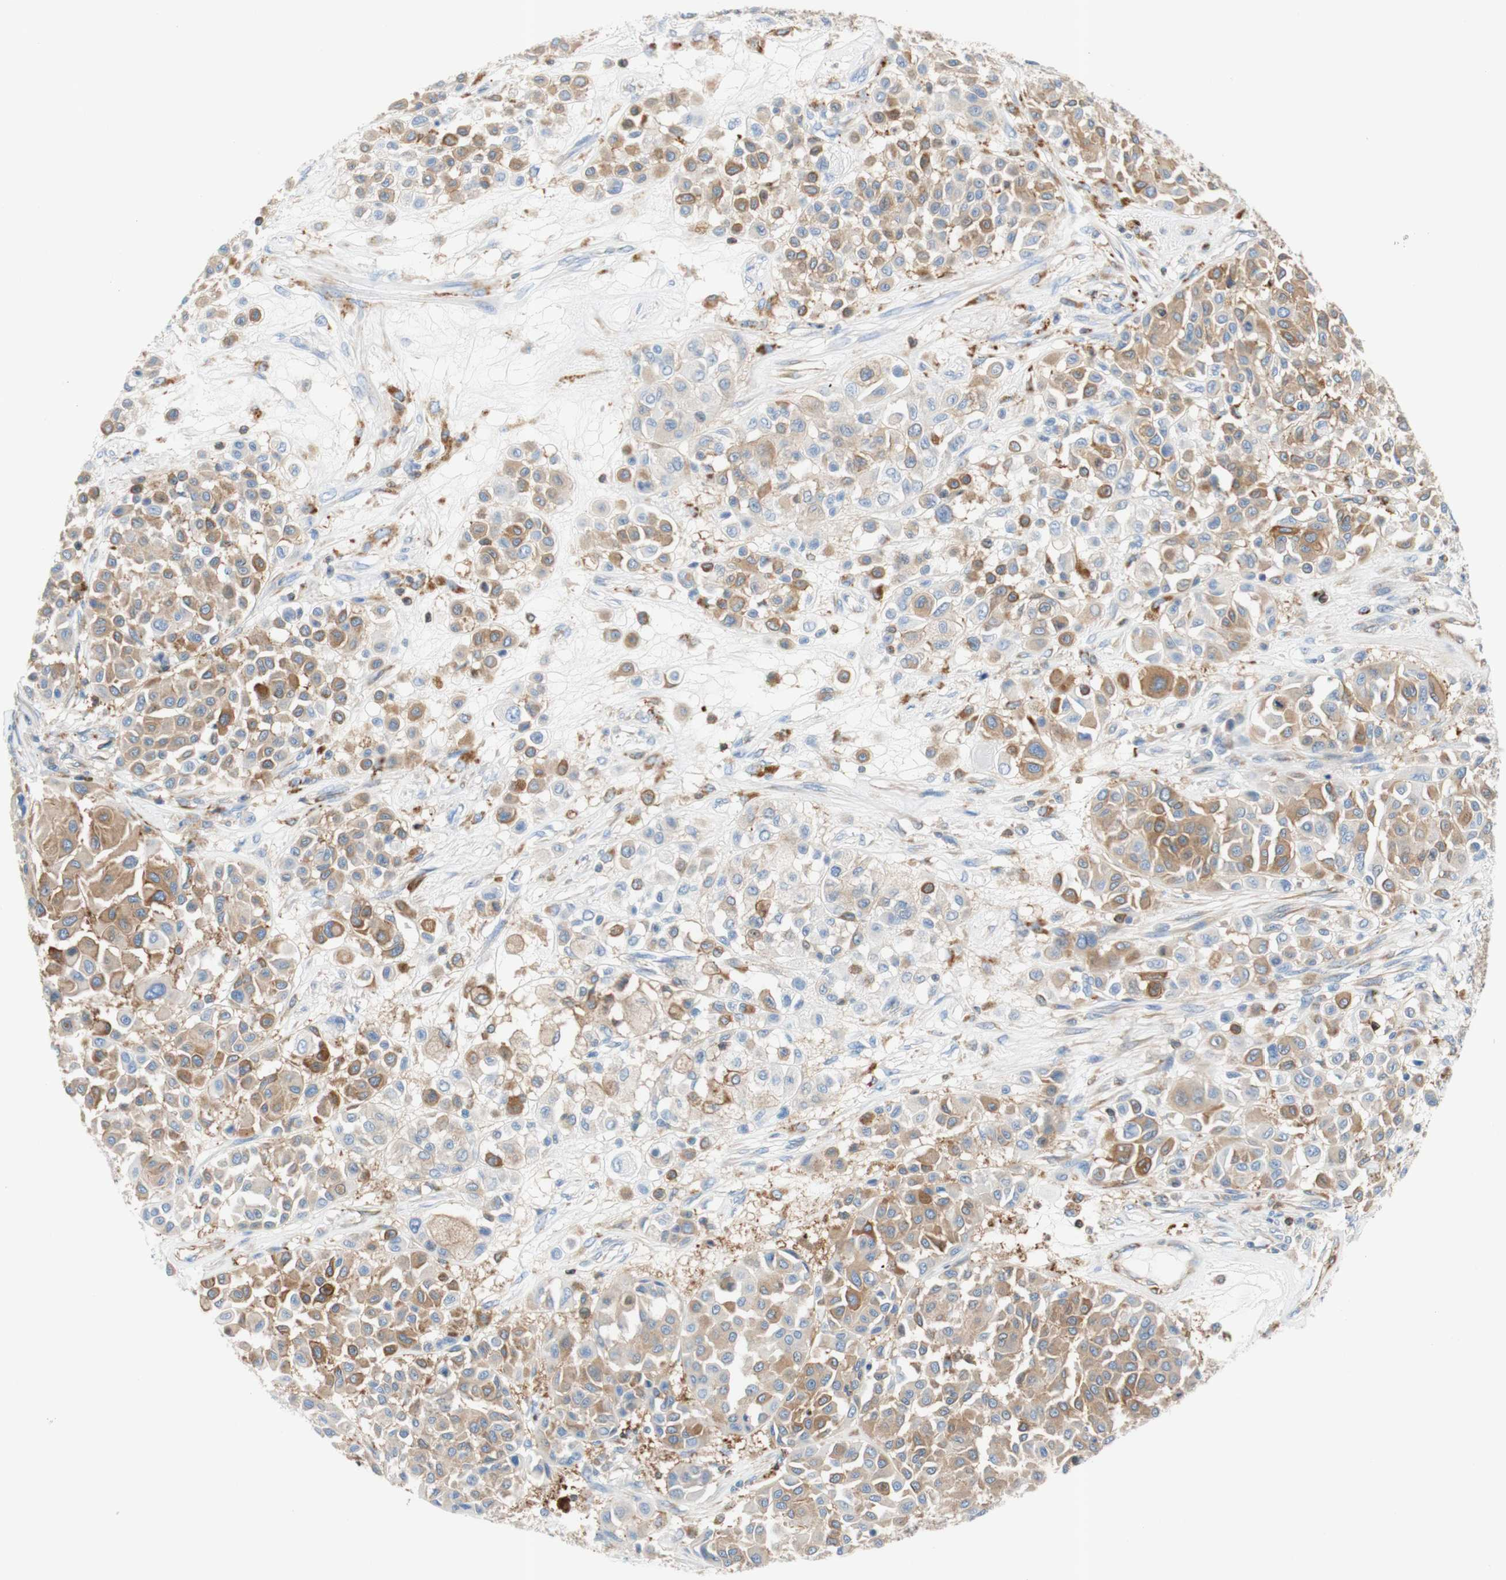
{"staining": {"intensity": "weak", "quantity": "25%-75%", "location": "cytoplasmic/membranous"}, "tissue": "melanoma", "cell_type": "Tumor cells", "image_type": "cancer", "snomed": [{"axis": "morphology", "description": "Malignant melanoma, Metastatic site"}, {"axis": "topography", "description": "Soft tissue"}], "caption": "This photomicrograph shows immunohistochemistry (IHC) staining of human melanoma, with low weak cytoplasmic/membranous positivity in approximately 25%-75% of tumor cells.", "gene": "STOM", "patient": {"sex": "male", "age": 41}}